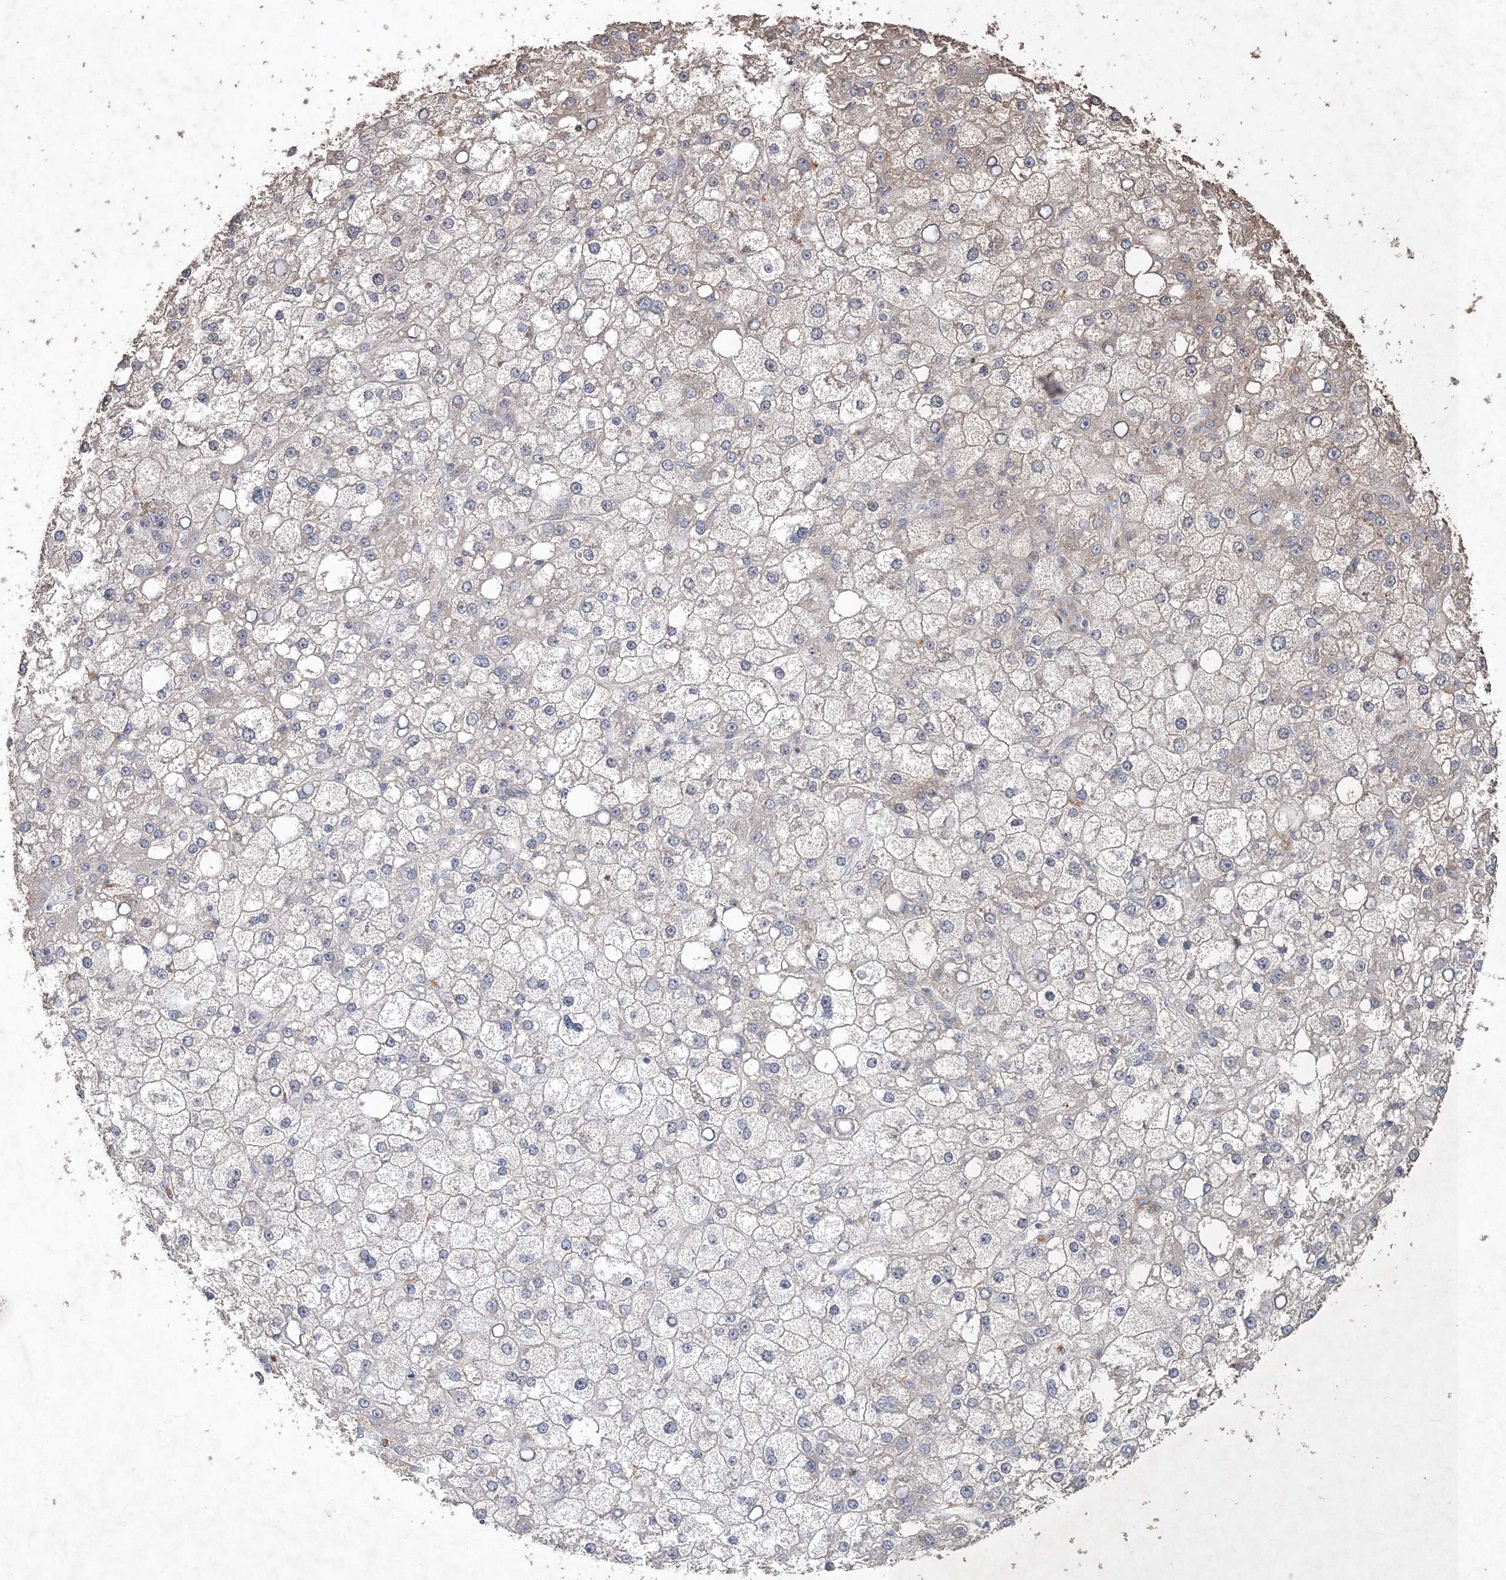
{"staining": {"intensity": "weak", "quantity": "<25%", "location": "cytoplasmic/membranous"}, "tissue": "liver cancer", "cell_type": "Tumor cells", "image_type": "cancer", "snomed": [{"axis": "morphology", "description": "Carcinoma, Hepatocellular, NOS"}, {"axis": "topography", "description": "Liver"}], "caption": "This histopathology image is of liver cancer stained with immunohistochemistry (IHC) to label a protein in brown with the nuclei are counter-stained blue. There is no positivity in tumor cells.", "gene": "UIMC1", "patient": {"sex": "male", "age": 67}}